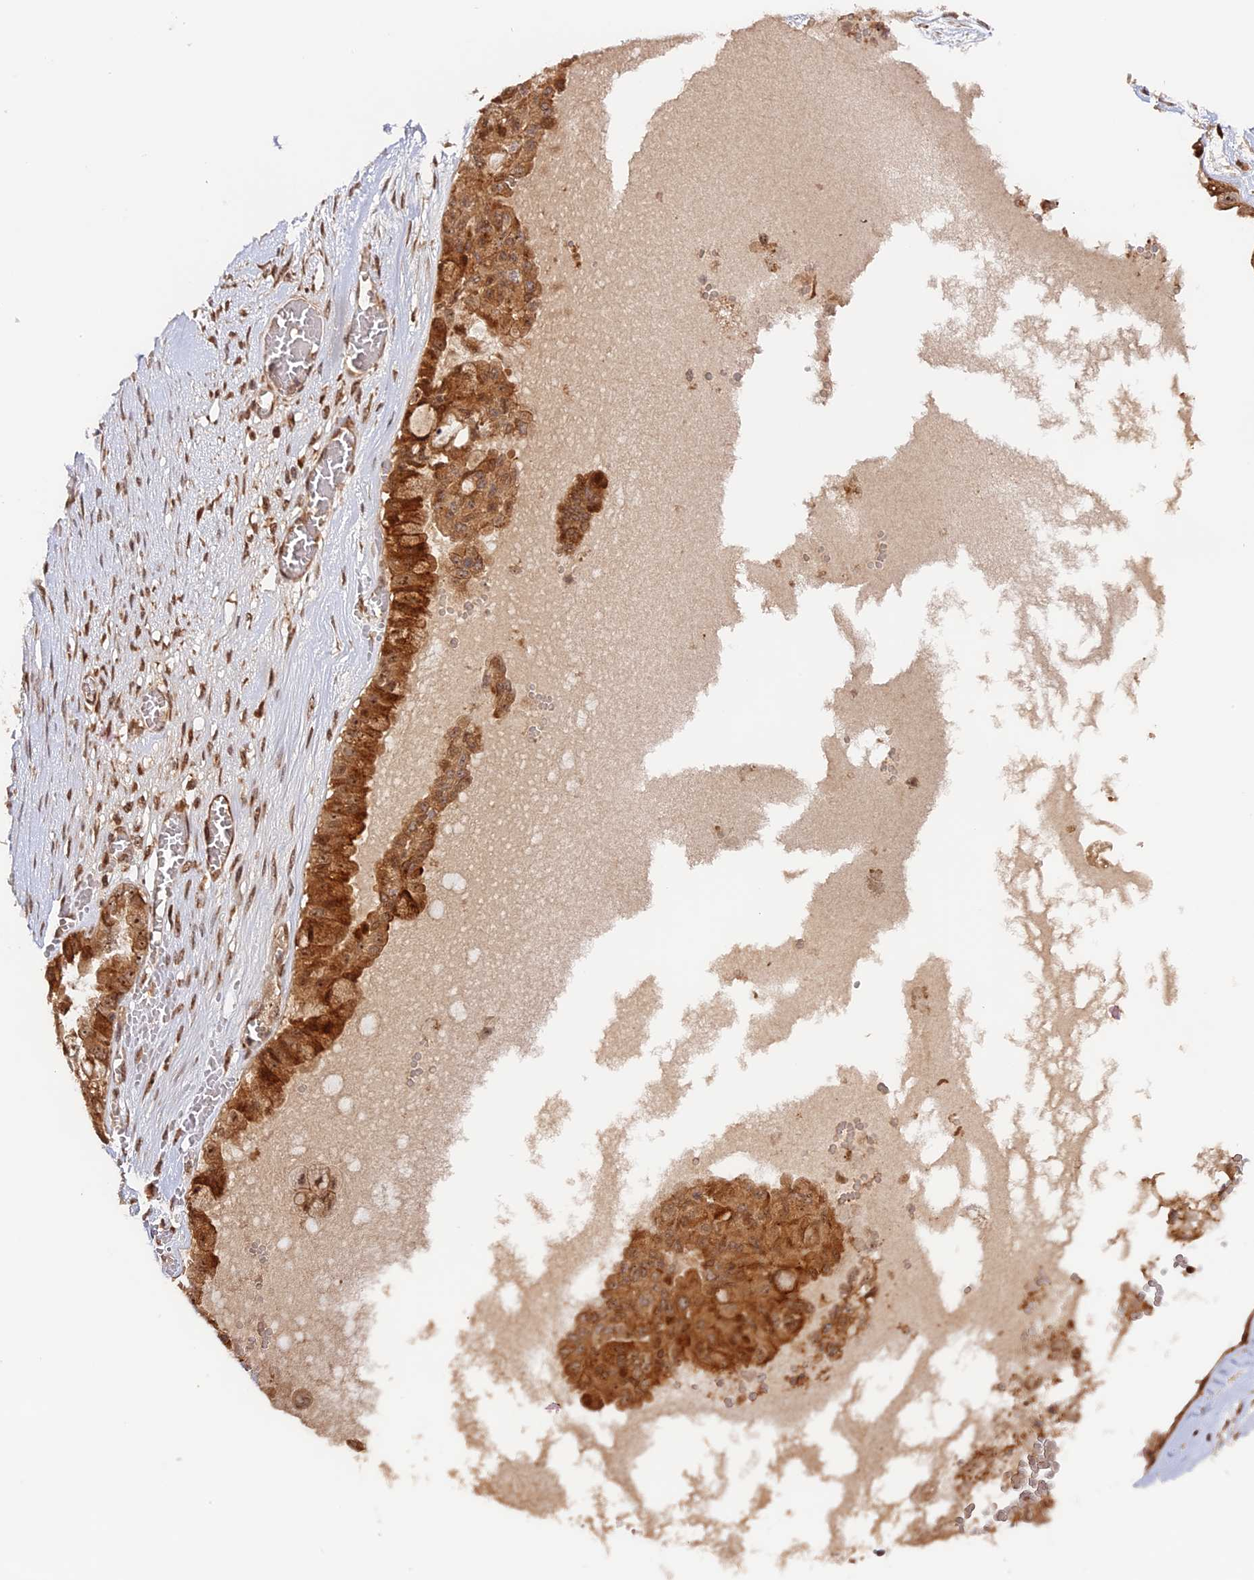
{"staining": {"intensity": "strong", "quantity": ">75%", "location": "cytoplasmic/membranous,nuclear"}, "tissue": "ovarian cancer", "cell_type": "Tumor cells", "image_type": "cancer", "snomed": [{"axis": "morphology", "description": "Carcinoma, NOS"}, {"axis": "morphology", "description": "Carcinoma, endometroid"}, {"axis": "topography", "description": "Ovary"}], "caption": "A high-resolution photomicrograph shows immunohistochemistry (IHC) staining of carcinoma (ovarian), which demonstrates strong cytoplasmic/membranous and nuclear expression in approximately >75% of tumor cells. The staining was performed using DAB (3,3'-diaminobenzidine), with brown indicating positive protein expression. Nuclei are stained blue with hematoxylin.", "gene": "ANKRD24", "patient": {"sex": "female", "age": 50}}